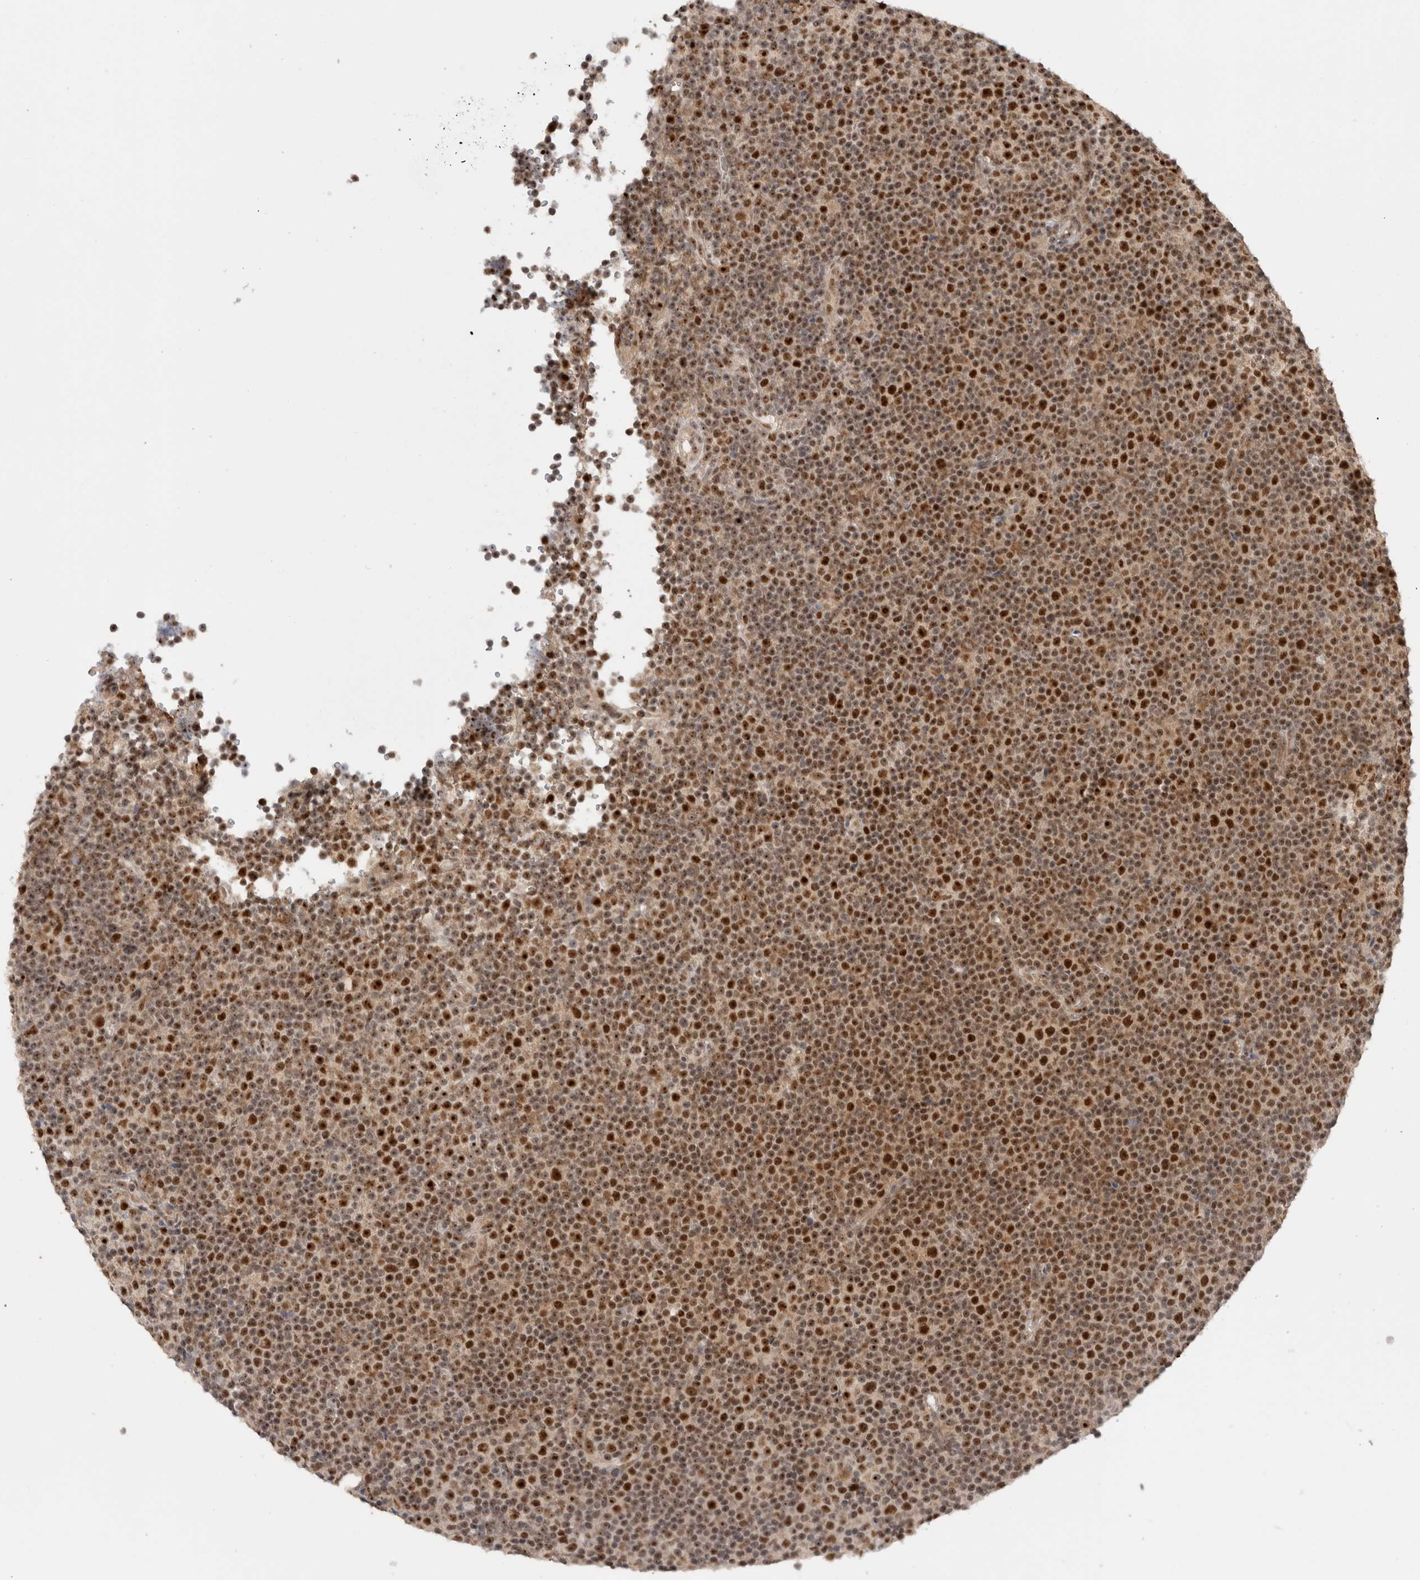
{"staining": {"intensity": "strong", "quantity": "25%-75%", "location": "nuclear"}, "tissue": "lymphoma", "cell_type": "Tumor cells", "image_type": "cancer", "snomed": [{"axis": "morphology", "description": "Malignant lymphoma, non-Hodgkin's type, Low grade"}, {"axis": "topography", "description": "Lymph node"}], "caption": "Protein staining of malignant lymphoma, non-Hodgkin's type (low-grade) tissue reveals strong nuclear staining in about 25%-75% of tumor cells. (DAB IHC, brown staining for protein, blue staining for nuclei).", "gene": "MPHOSPH6", "patient": {"sex": "female", "age": 67}}